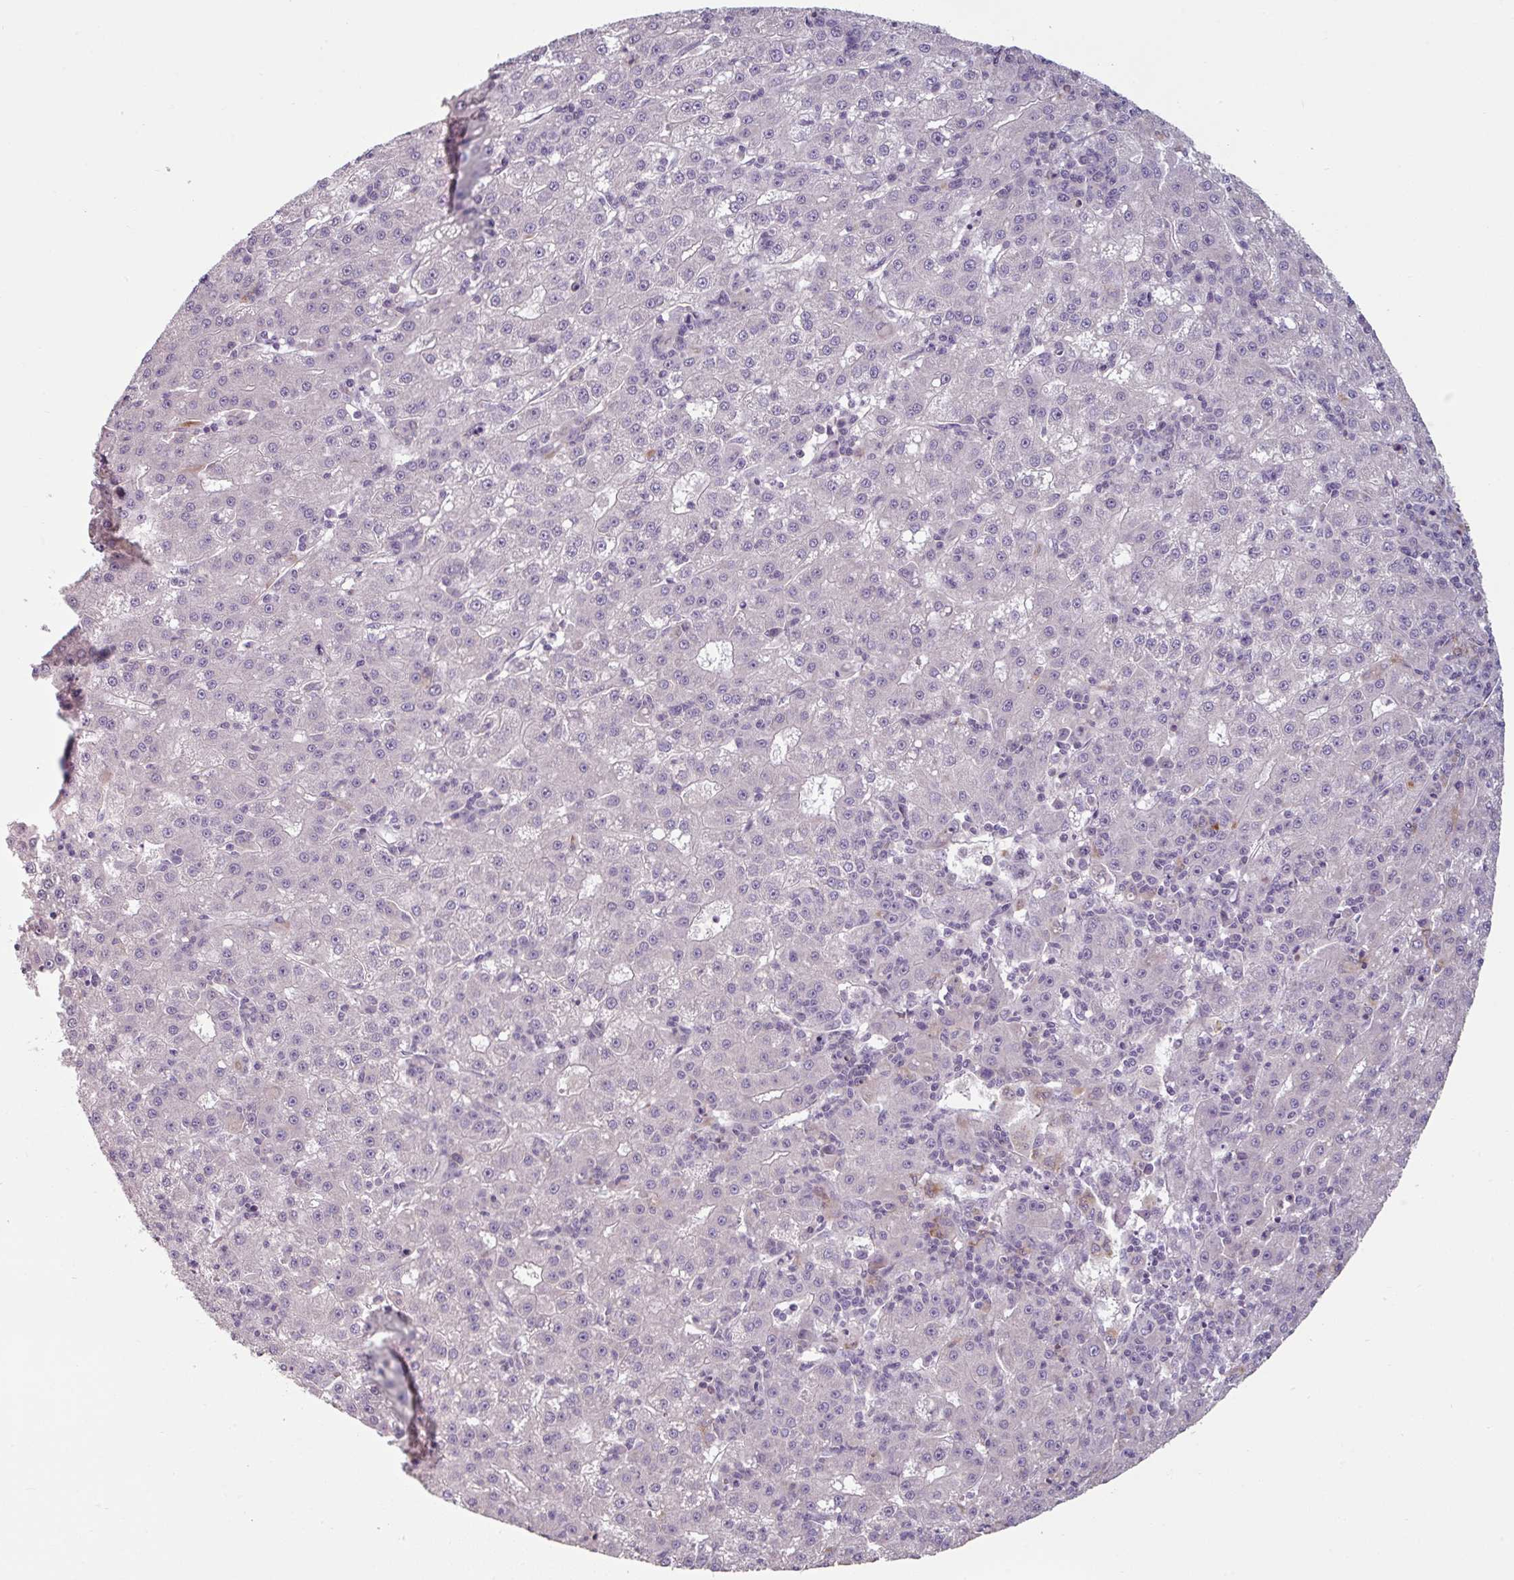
{"staining": {"intensity": "negative", "quantity": "none", "location": "none"}, "tissue": "liver cancer", "cell_type": "Tumor cells", "image_type": "cancer", "snomed": [{"axis": "morphology", "description": "Carcinoma, Hepatocellular, NOS"}, {"axis": "topography", "description": "Liver"}], "caption": "Histopathology image shows no significant protein positivity in tumor cells of liver cancer (hepatocellular carcinoma). The staining was performed using DAB to visualize the protein expression in brown, while the nuclei were stained in blue with hematoxylin (Magnification: 20x).", "gene": "MTMR14", "patient": {"sex": "male", "age": 76}}